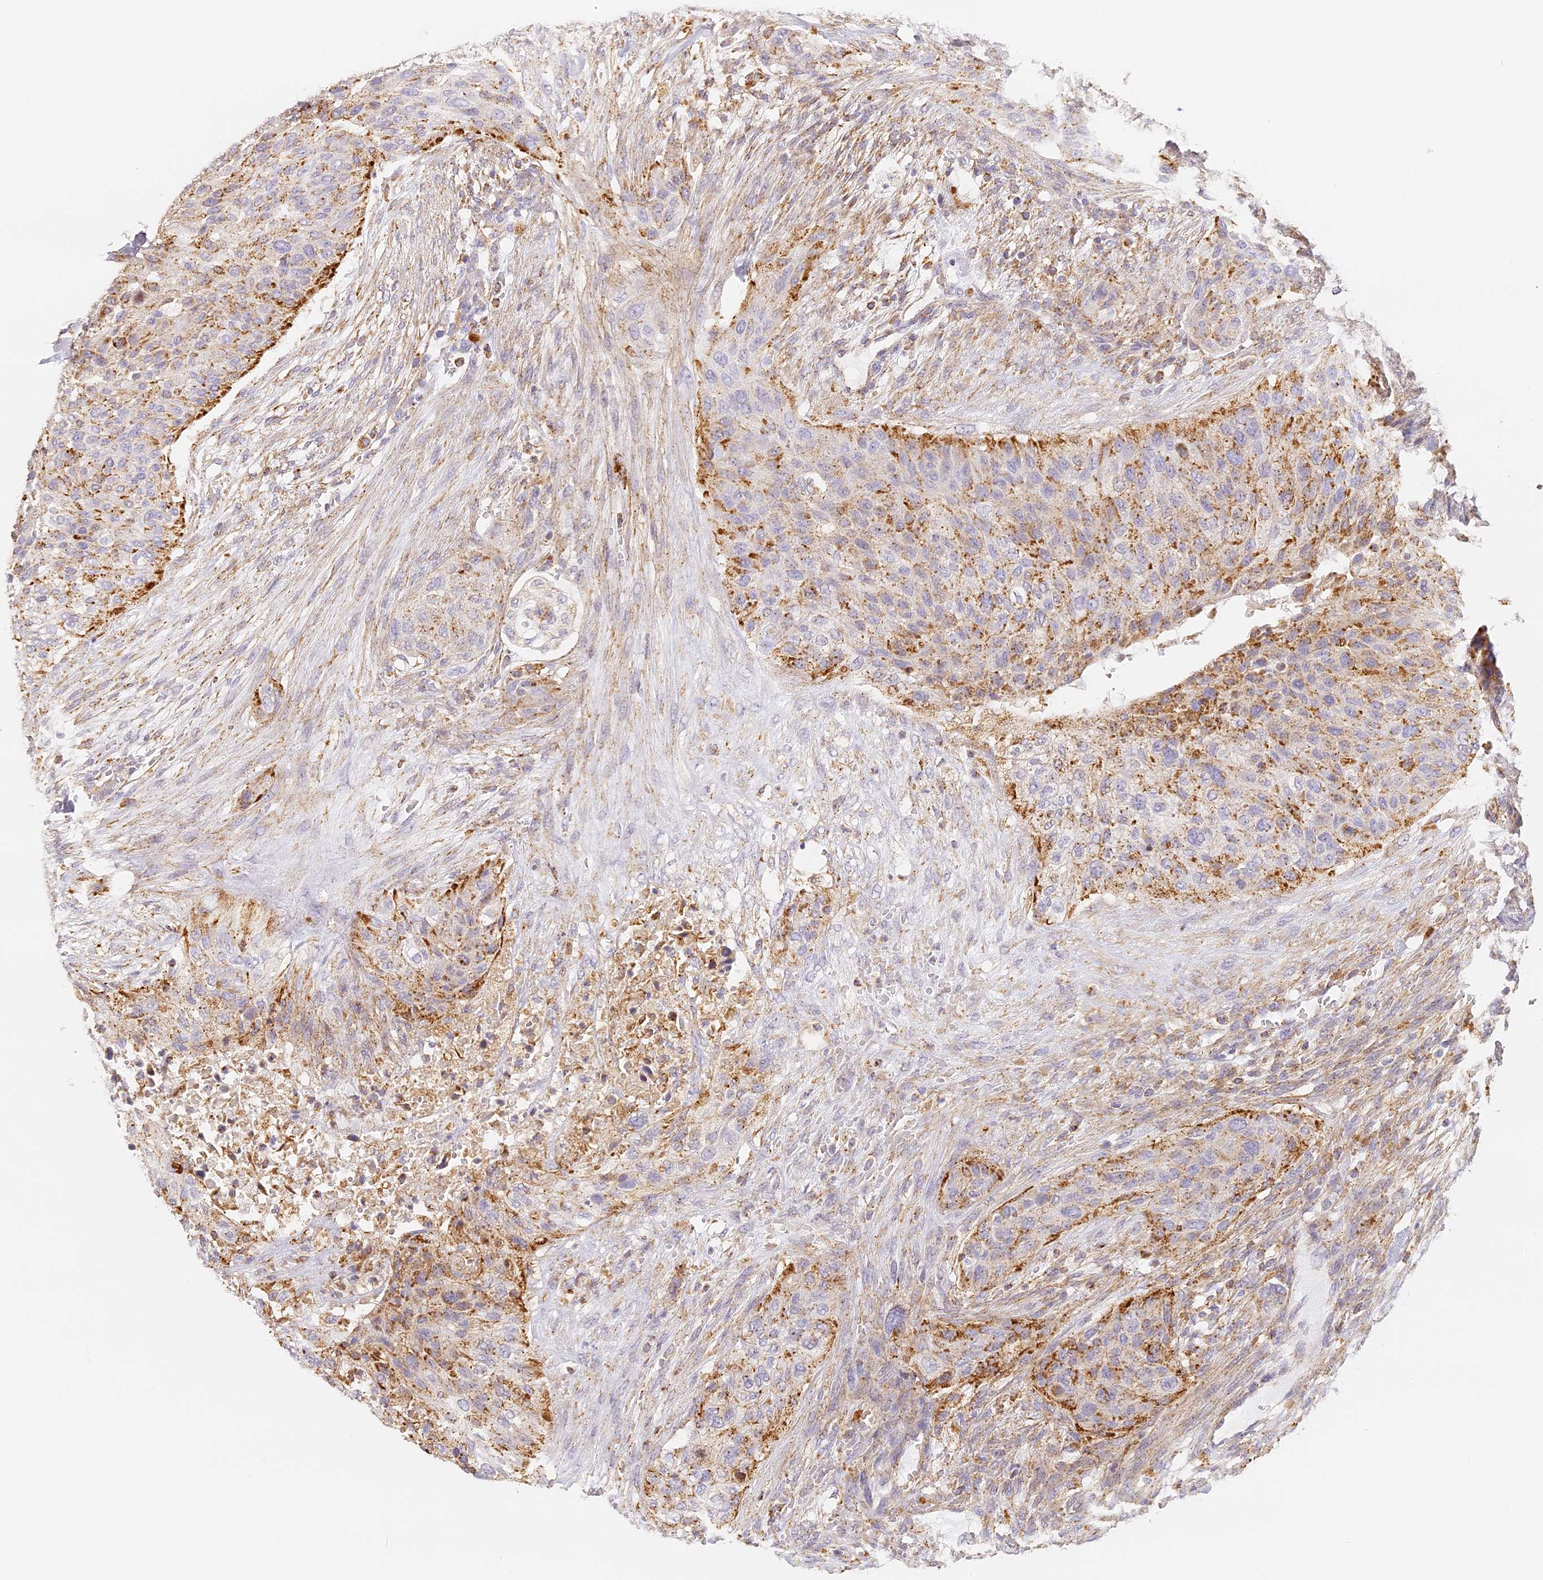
{"staining": {"intensity": "moderate", "quantity": "25%-75%", "location": "cytoplasmic/membranous"}, "tissue": "urothelial cancer", "cell_type": "Tumor cells", "image_type": "cancer", "snomed": [{"axis": "morphology", "description": "Urothelial carcinoma, High grade"}, {"axis": "topography", "description": "Urinary bladder"}], "caption": "Urothelial cancer was stained to show a protein in brown. There is medium levels of moderate cytoplasmic/membranous expression in approximately 25%-75% of tumor cells.", "gene": "LAMP2", "patient": {"sex": "male", "age": 35}}